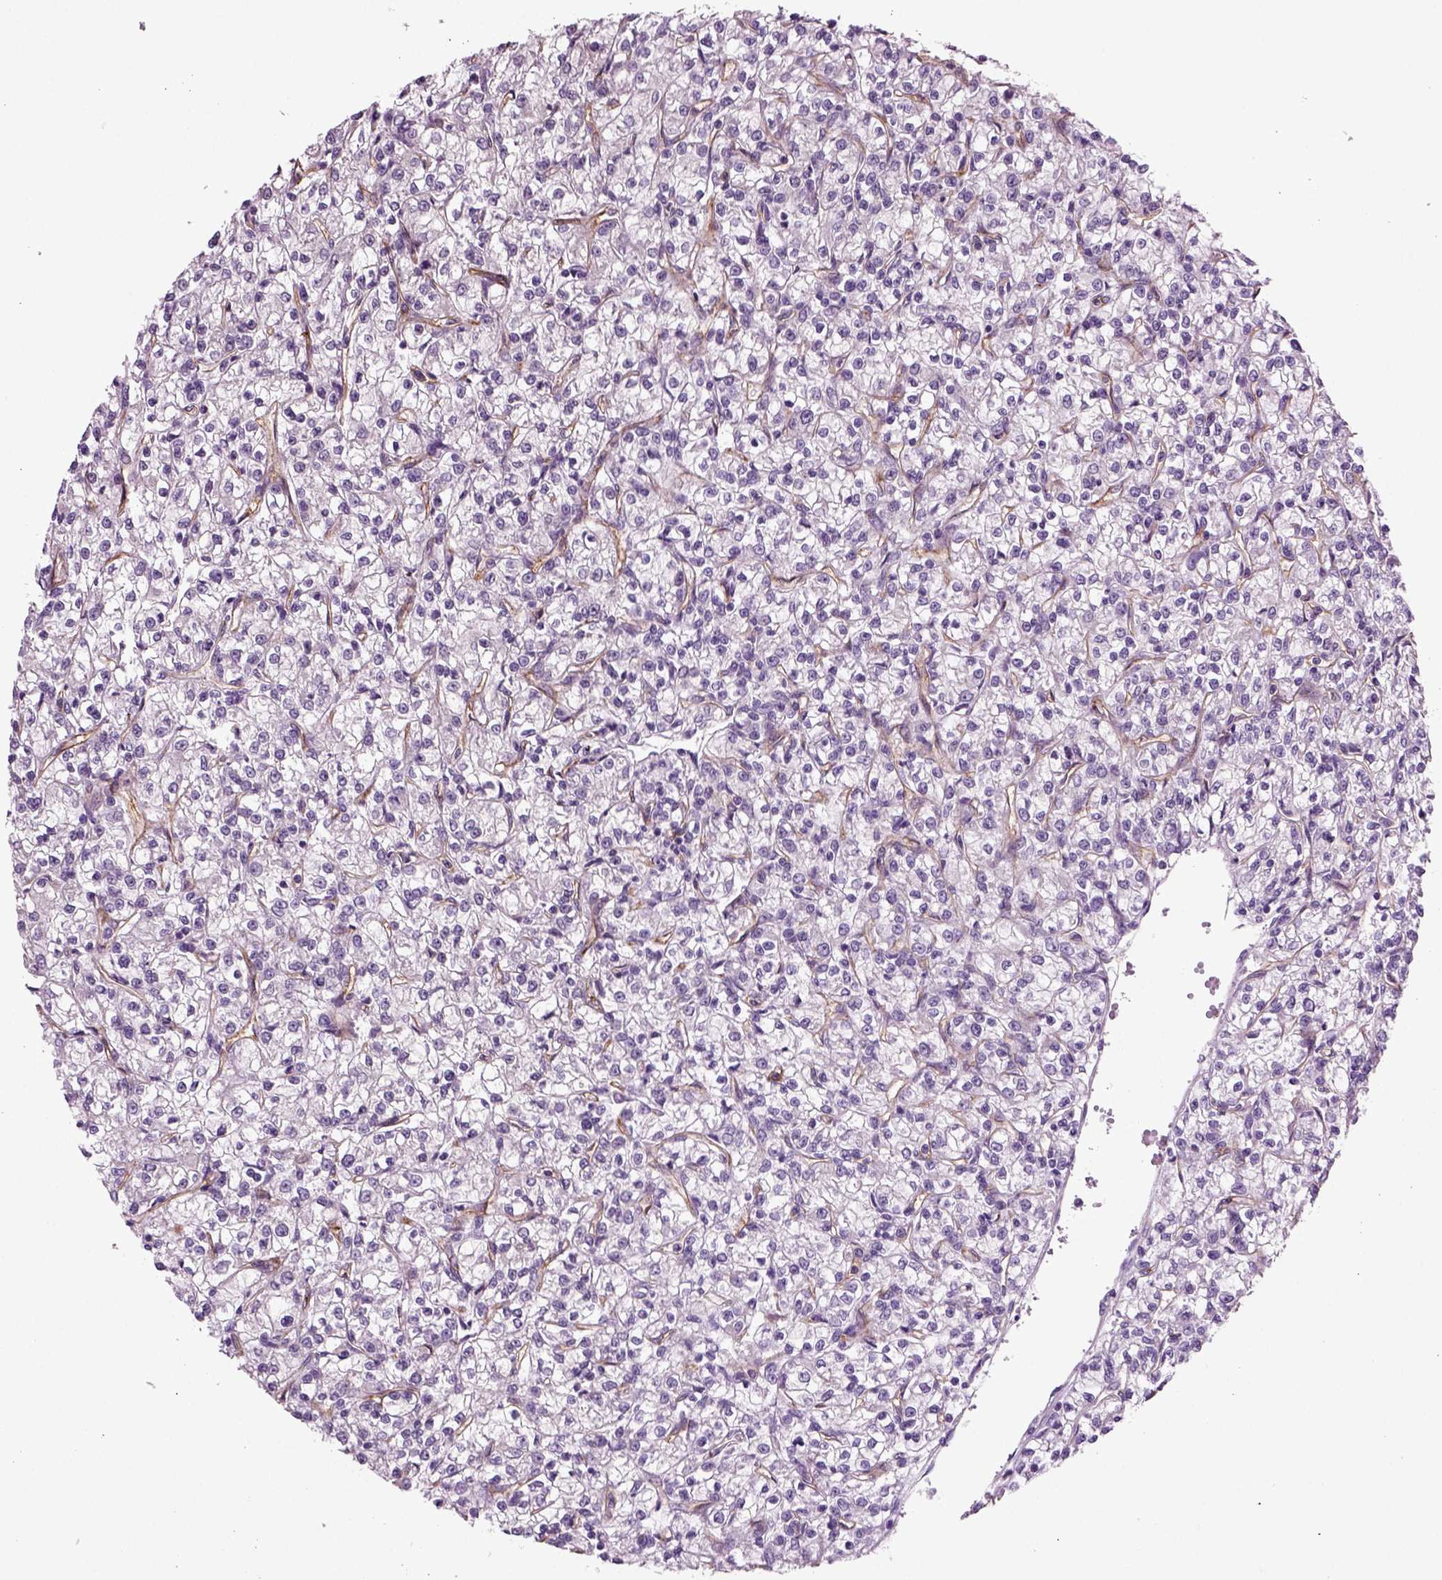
{"staining": {"intensity": "negative", "quantity": "none", "location": "none"}, "tissue": "renal cancer", "cell_type": "Tumor cells", "image_type": "cancer", "snomed": [{"axis": "morphology", "description": "Adenocarcinoma, NOS"}, {"axis": "topography", "description": "Kidney"}], "caption": "This is an IHC micrograph of human renal cancer (adenocarcinoma). There is no expression in tumor cells.", "gene": "COL9A2", "patient": {"sex": "female", "age": 59}}